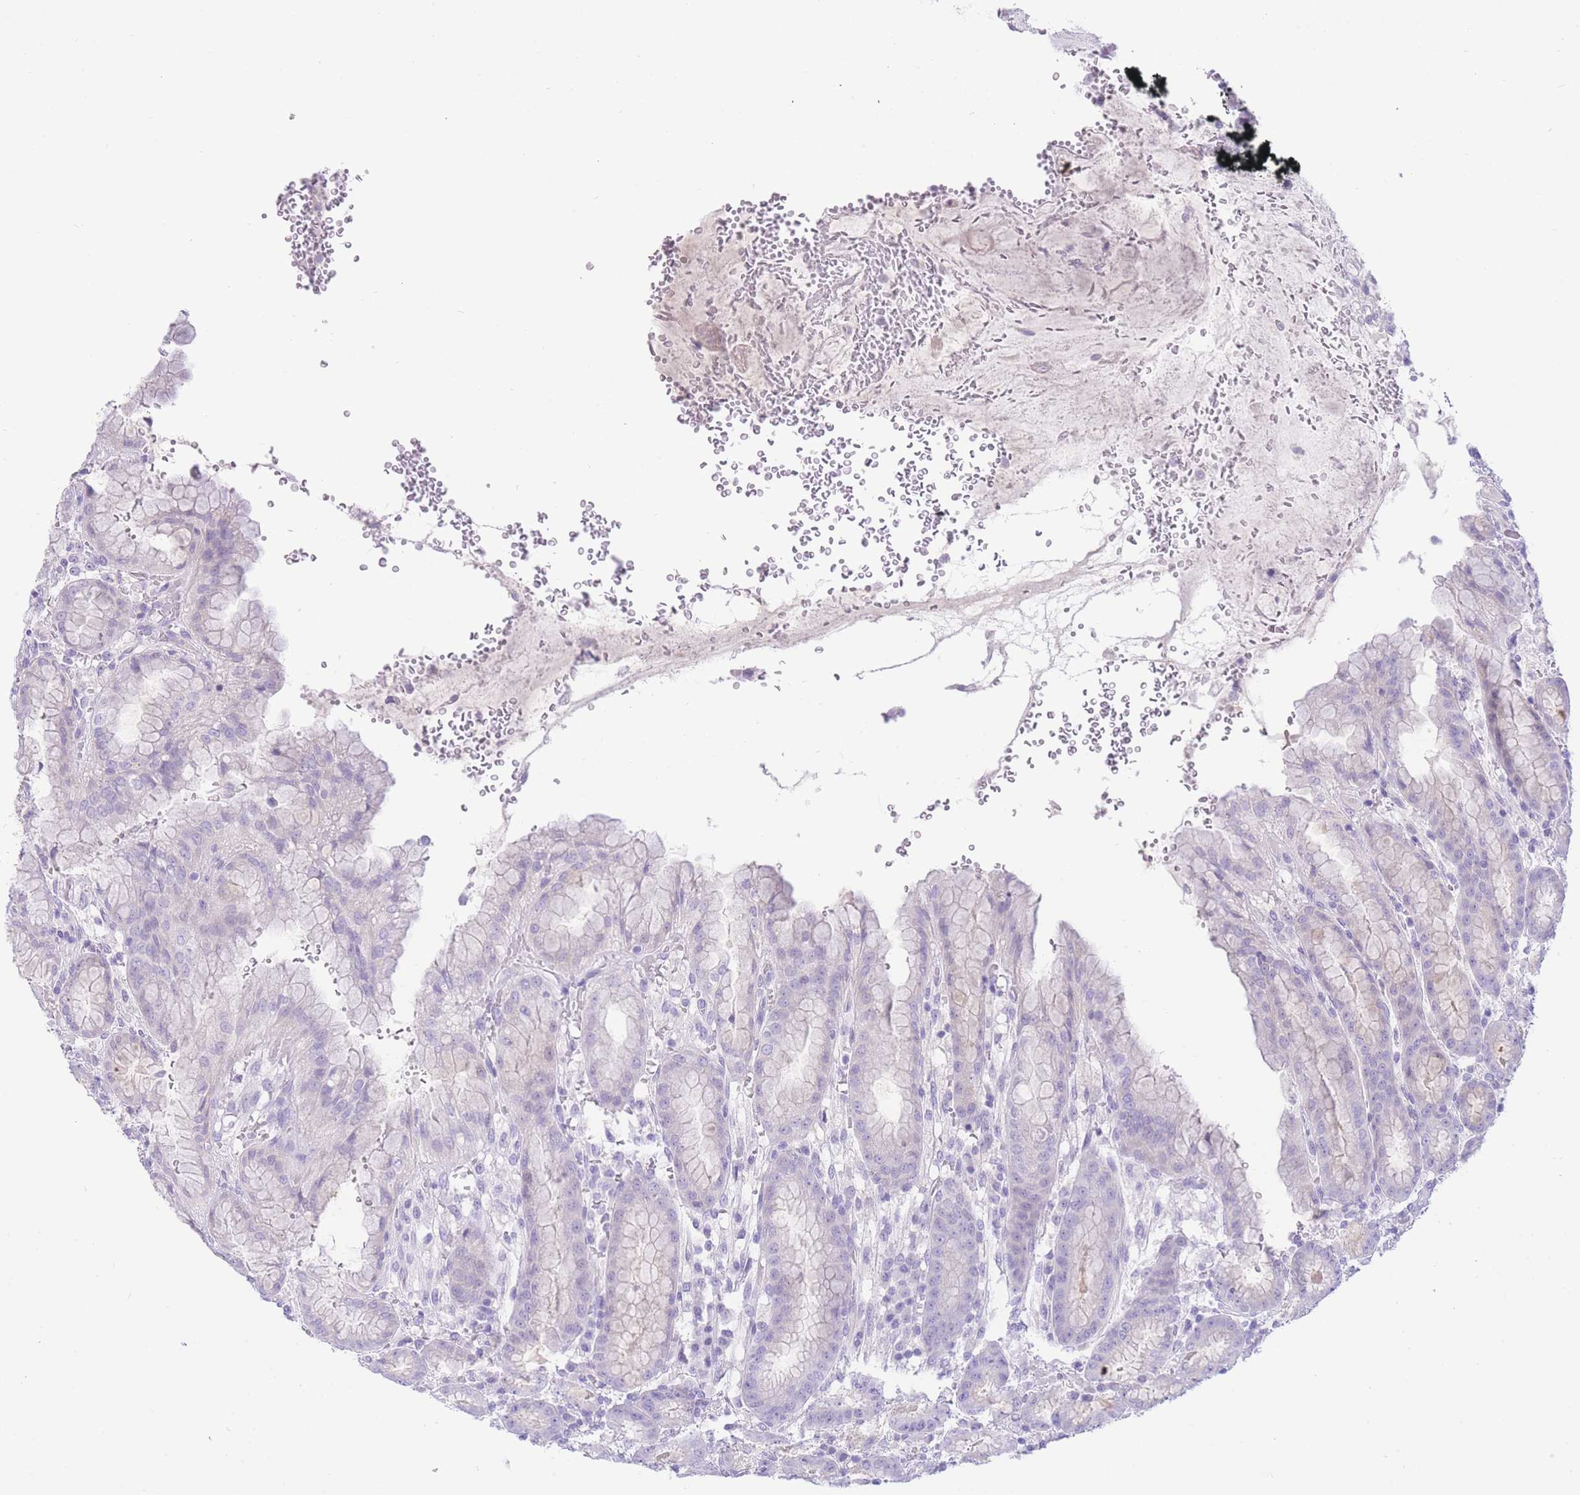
{"staining": {"intensity": "negative", "quantity": "none", "location": "none"}, "tissue": "stomach", "cell_type": "Glandular cells", "image_type": "normal", "snomed": [{"axis": "morphology", "description": "Normal tissue, NOS"}, {"axis": "topography", "description": "Stomach, upper"}], "caption": "This image is of unremarkable stomach stained with immunohistochemistry (IHC) to label a protein in brown with the nuclei are counter-stained blue. There is no staining in glandular cells.", "gene": "ZNF212", "patient": {"sex": "male", "age": 52}}